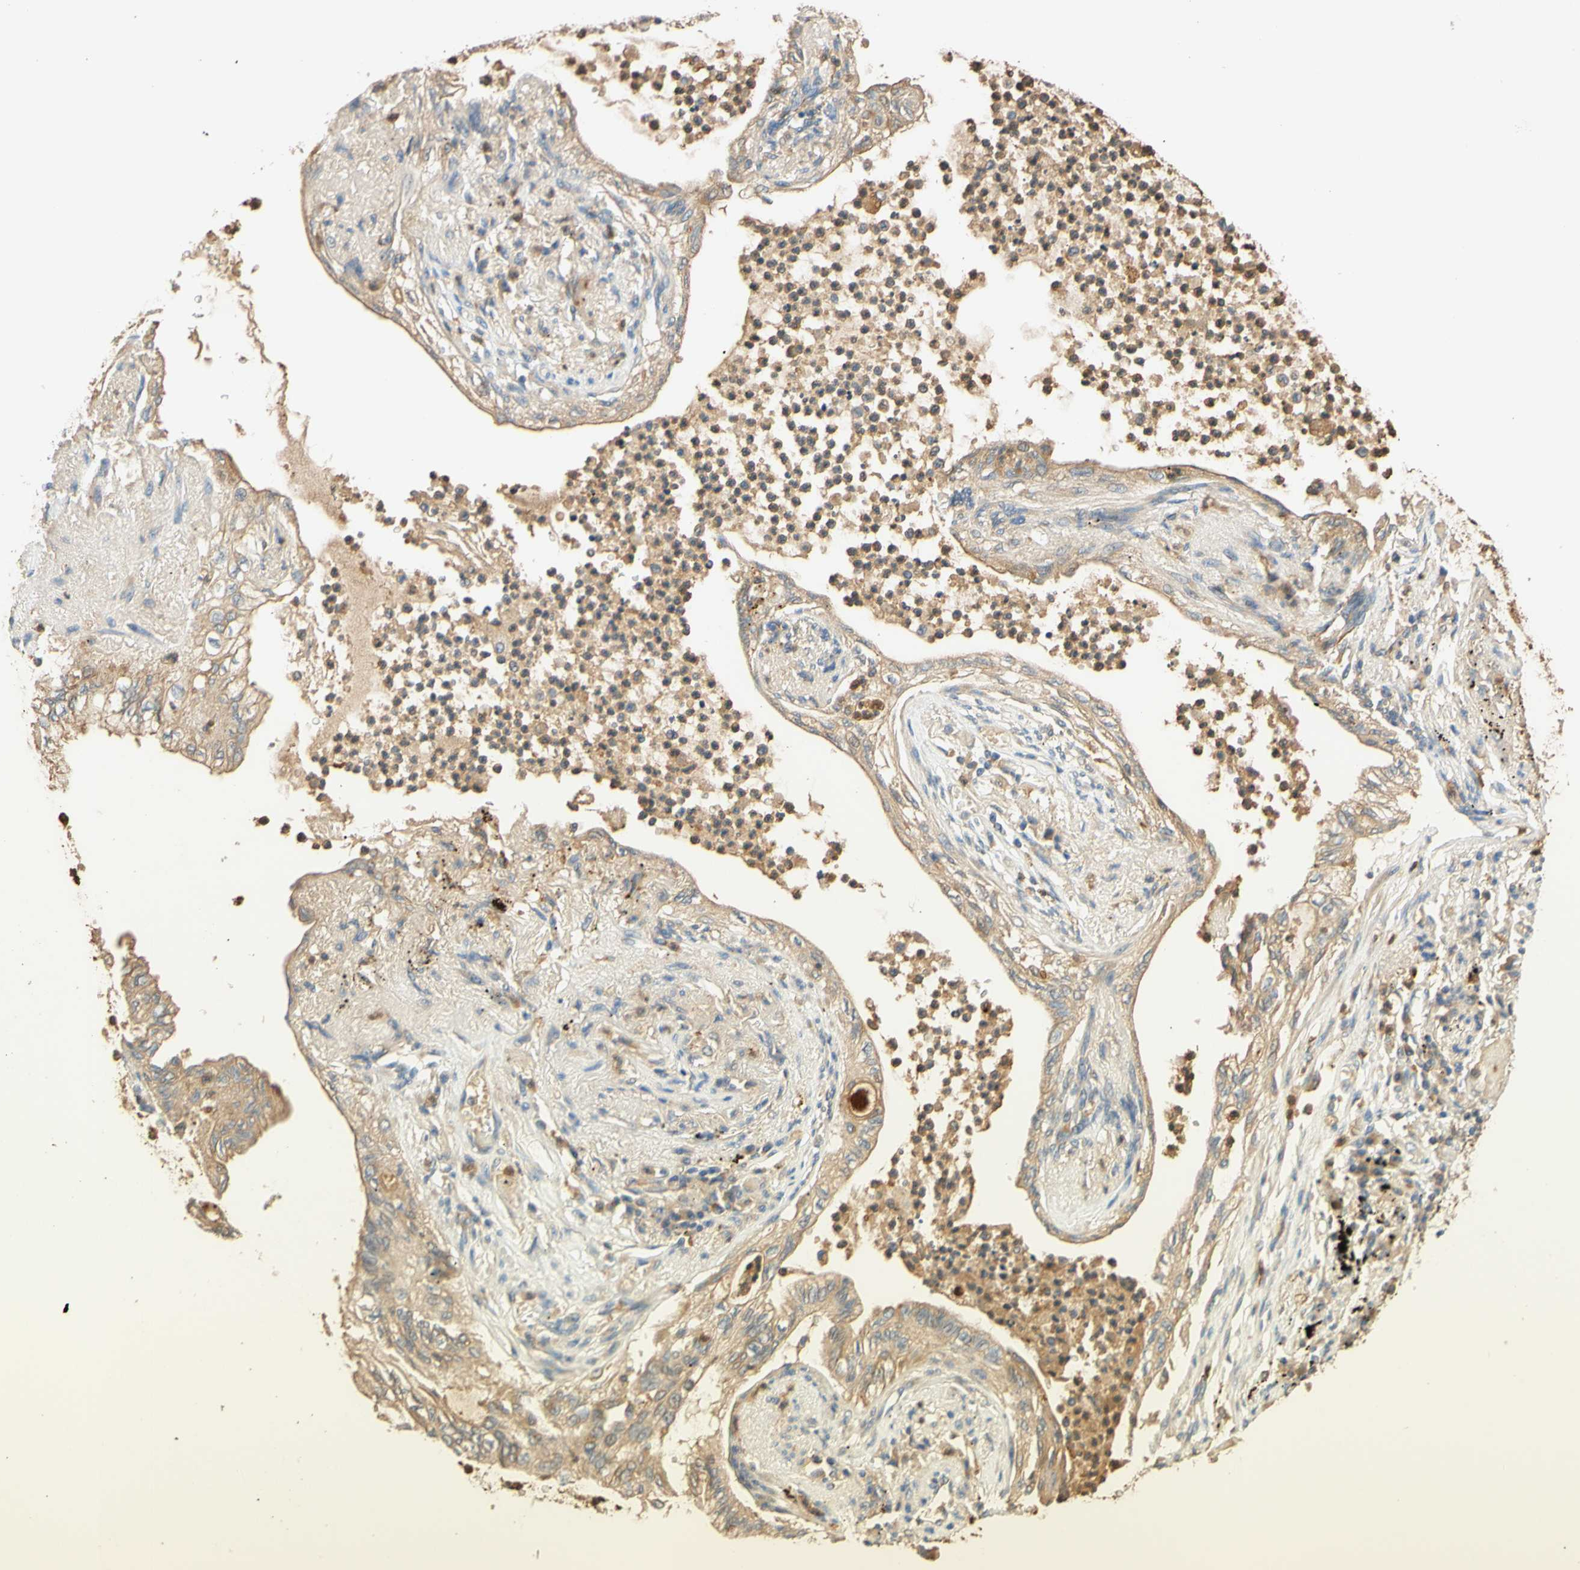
{"staining": {"intensity": "weak", "quantity": ">75%", "location": "cytoplasmic/membranous"}, "tissue": "lung cancer", "cell_type": "Tumor cells", "image_type": "cancer", "snomed": [{"axis": "morphology", "description": "Normal tissue, NOS"}, {"axis": "morphology", "description": "Adenocarcinoma, NOS"}, {"axis": "topography", "description": "Bronchus"}, {"axis": "topography", "description": "Lung"}], "caption": "Weak cytoplasmic/membranous staining for a protein is appreciated in approximately >75% of tumor cells of lung adenocarcinoma using immunohistochemistry (IHC).", "gene": "ENTREP2", "patient": {"sex": "female", "age": 70}}